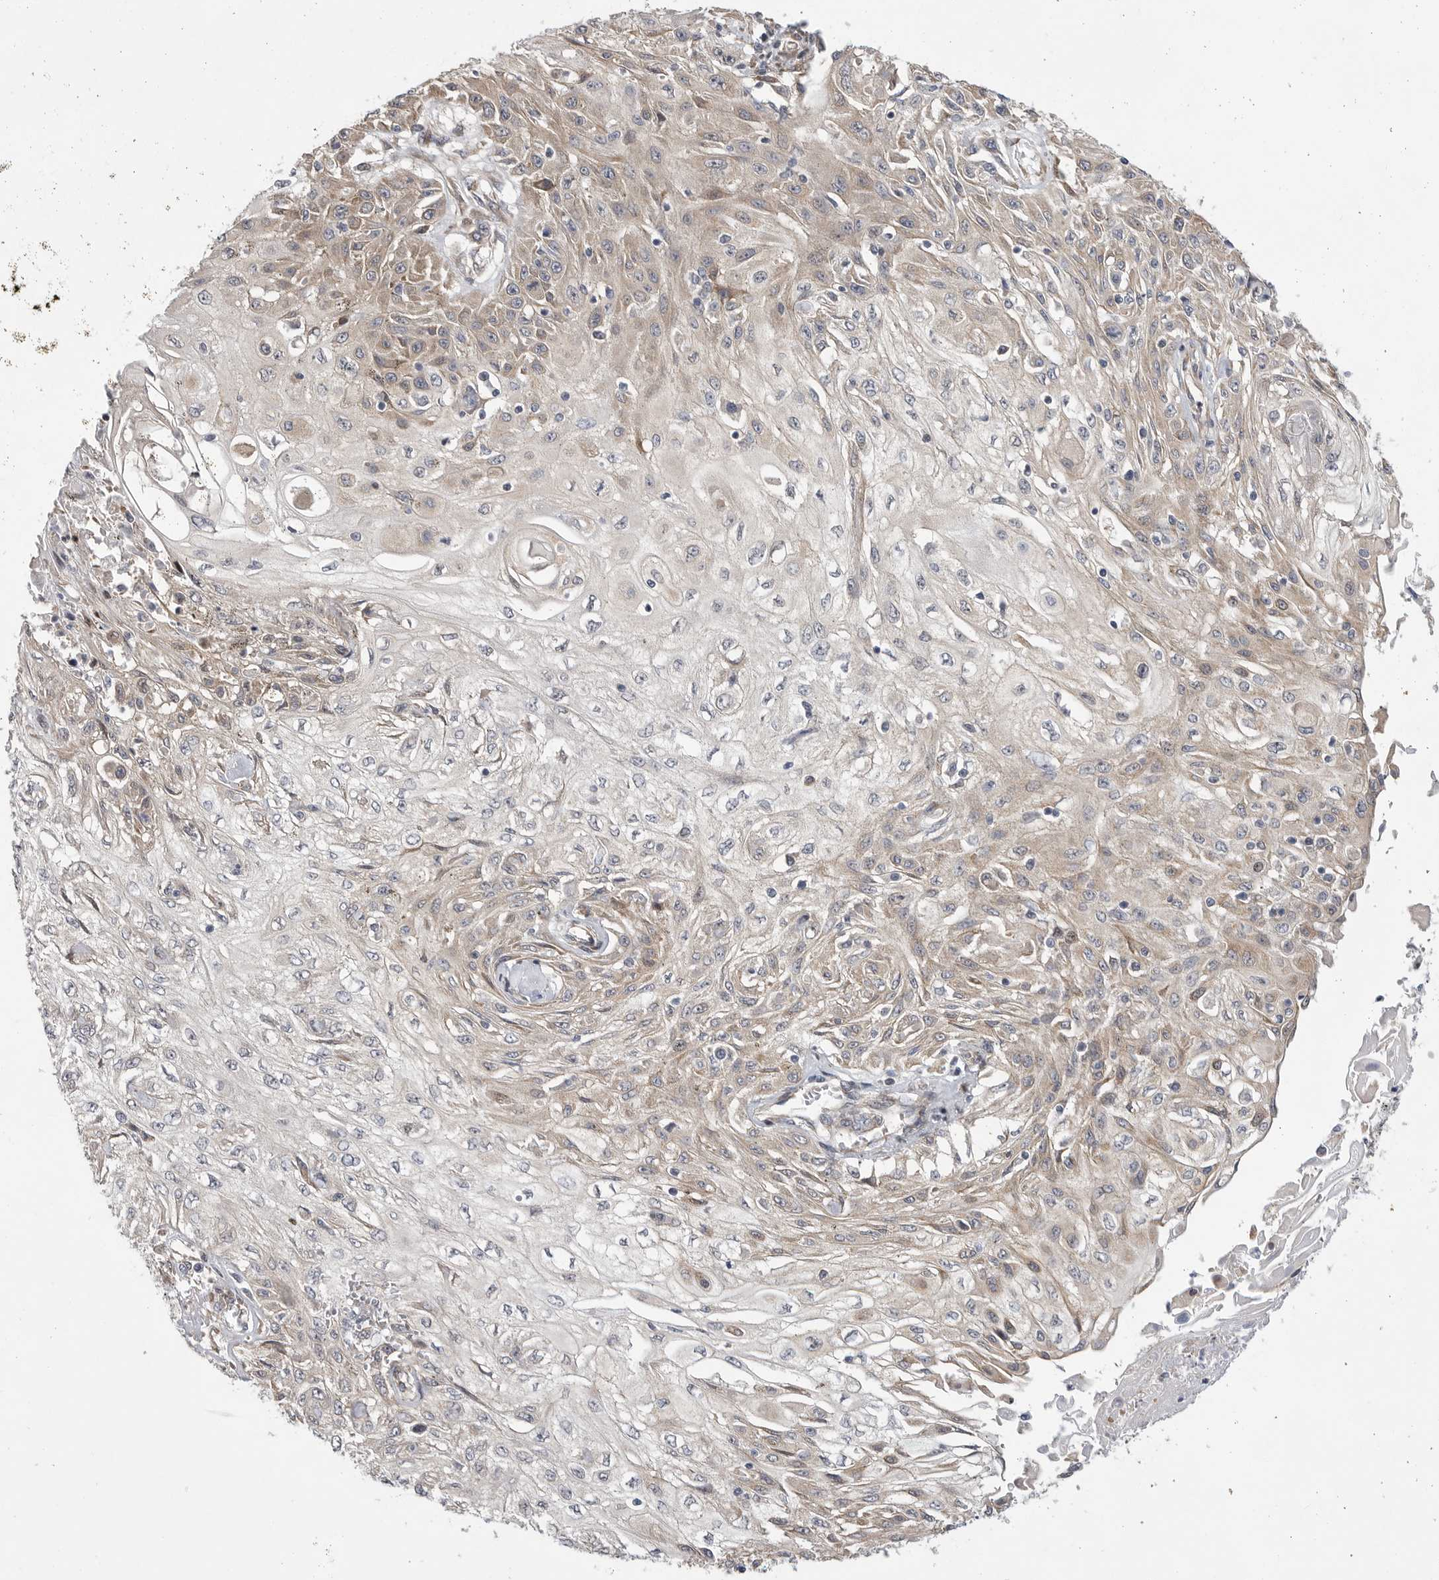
{"staining": {"intensity": "weak", "quantity": ">75%", "location": "cytoplasmic/membranous"}, "tissue": "skin cancer", "cell_type": "Tumor cells", "image_type": "cancer", "snomed": [{"axis": "morphology", "description": "Squamous cell carcinoma, NOS"}, {"axis": "morphology", "description": "Squamous cell carcinoma, metastatic, NOS"}, {"axis": "topography", "description": "Skin"}, {"axis": "topography", "description": "Lymph node"}], "caption": "Protein analysis of skin cancer (metastatic squamous cell carcinoma) tissue shows weak cytoplasmic/membranous staining in about >75% of tumor cells.", "gene": "FBXO43", "patient": {"sex": "male", "age": 75}}